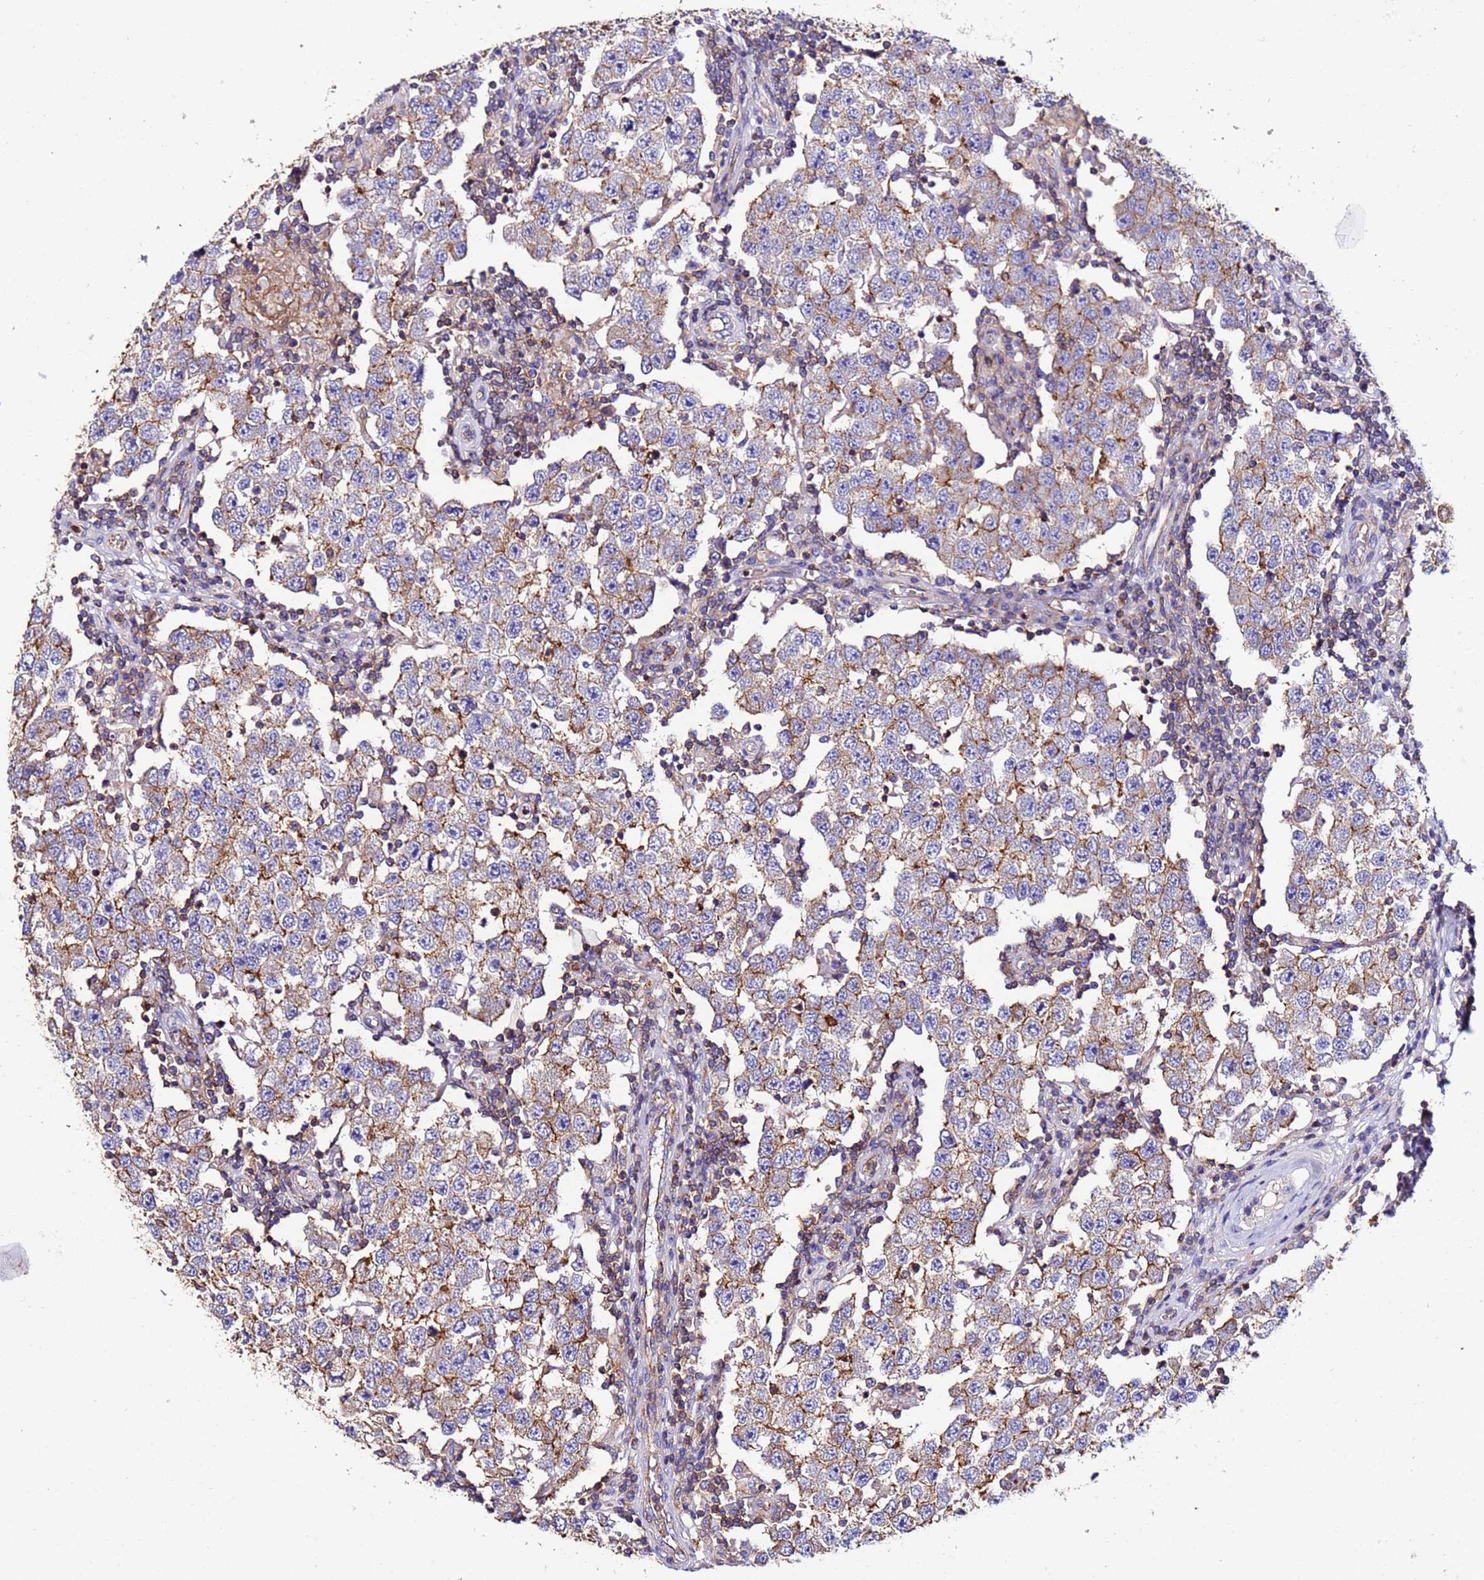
{"staining": {"intensity": "moderate", "quantity": "25%-75%", "location": "cytoplasmic/membranous"}, "tissue": "testis cancer", "cell_type": "Tumor cells", "image_type": "cancer", "snomed": [{"axis": "morphology", "description": "Seminoma, NOS"}, {"axis": "topography", "description": "Testis"}], "caption": "Immunohistochemistry staining of testis cancer, which reveals medium levels of moderate cytoplasmic/membranous positivity in approximately 25%-75% of tumor cells indicating moderate cytoplasmic/membranous protein staining. The staining was performed using DAB (brown) for protein detection and nuclei were counterstained in hematoxylin (blue).", "gene": "POTEE", "patient": {"sex": "male", "age": 34}}